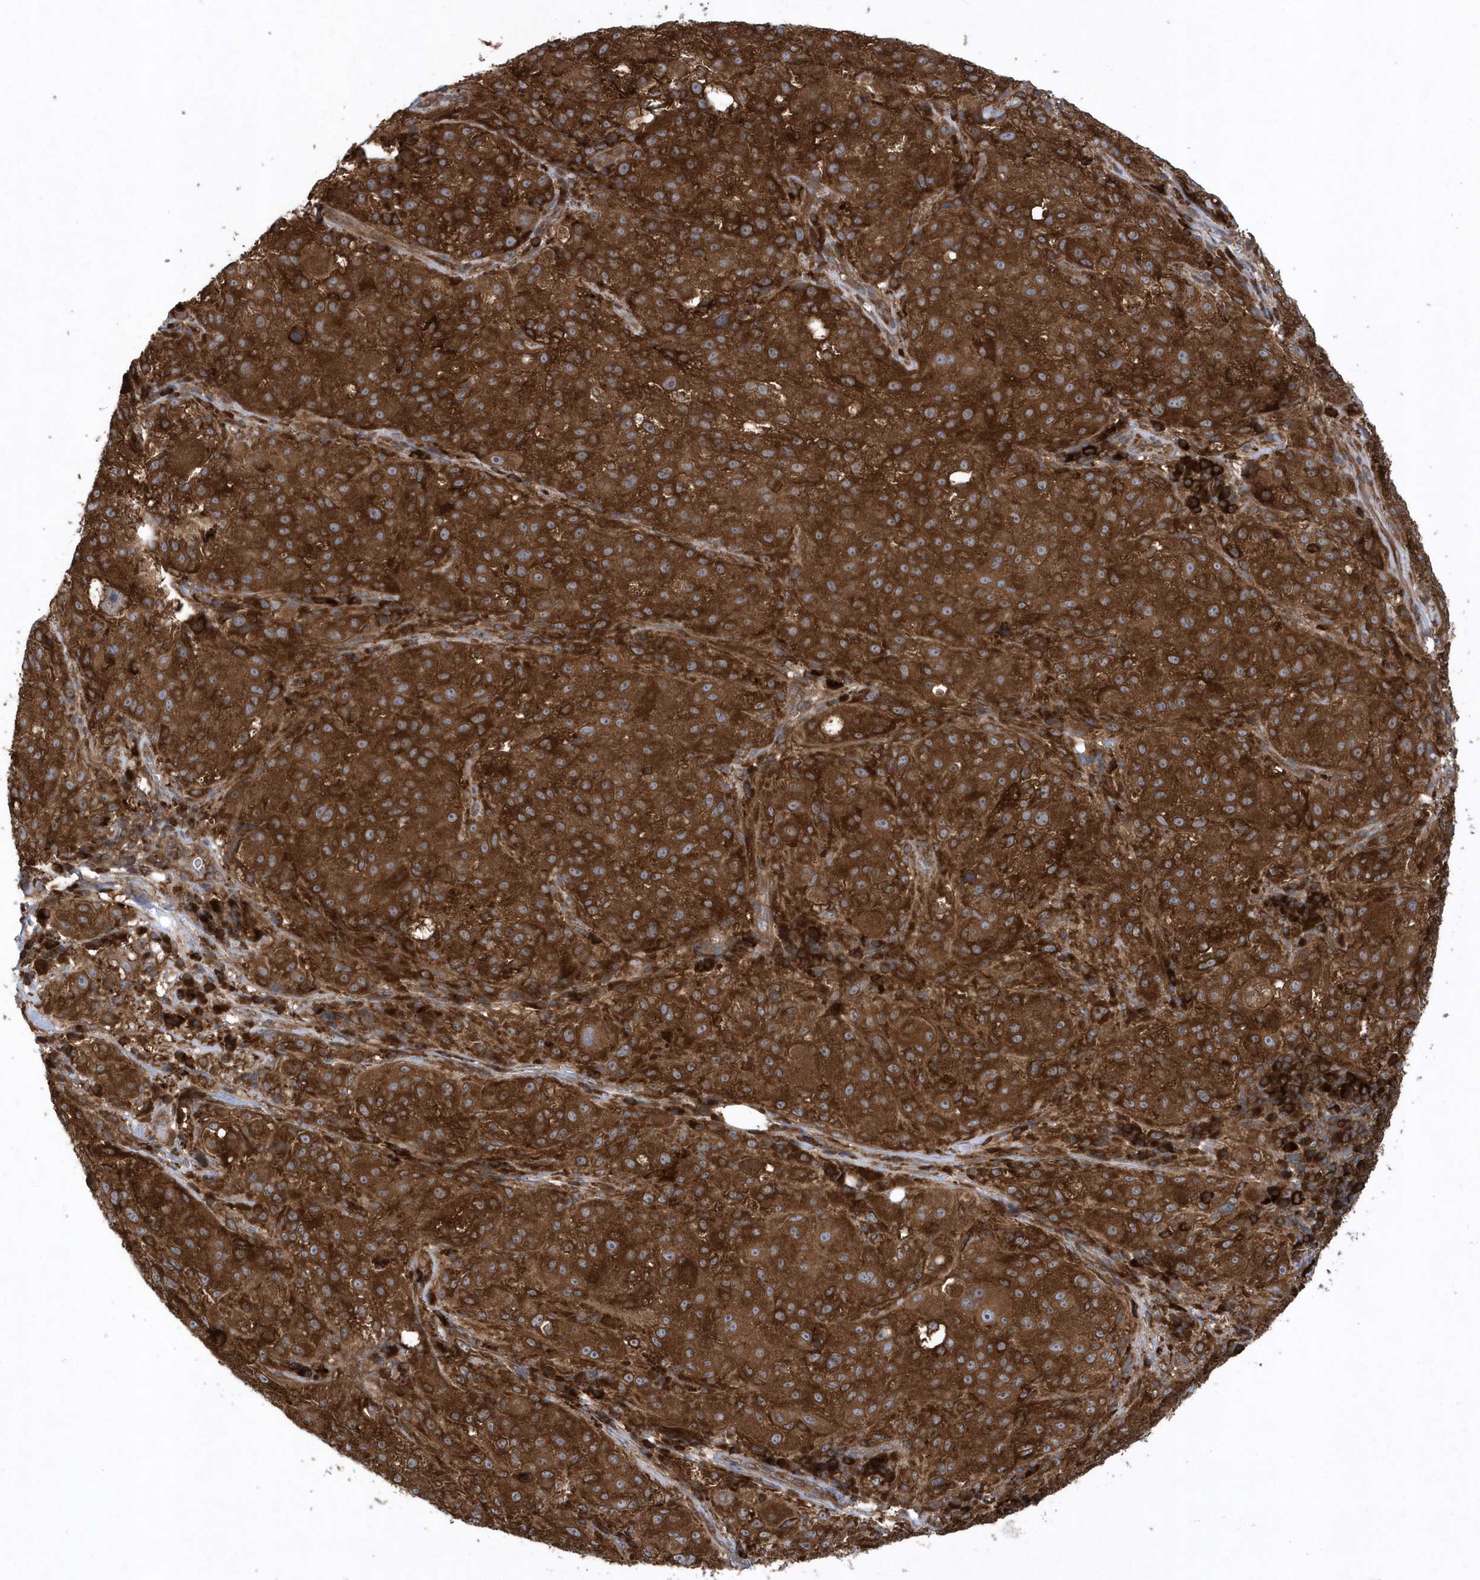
{"staining": {"intensity": "strong", "quantity": ">75%", "location": "cytoplasmic/membranous"}, "tissue": "melanoma", "cell_type": "Tumor cells", "image_type": "cancer", "snomed": [{"axis": "morphology", "description": "Necrosis, NOS"}, {"axis": "morphology", "description": "Malignant melanoma, NOS"}, {"axis": "topography", "description": "Skin"}], "caption": "An immunohistochemistry histopathology image of neoplastic tissue is shown. Protein staining in brown labels strong cytoplasmic/membranous positivity in malignant melanoma within tumor cells. (IHC, brightfield microscopy, high magnification).", "gene": "PAICS", "patient": {"sex": "female", "age": 87}}